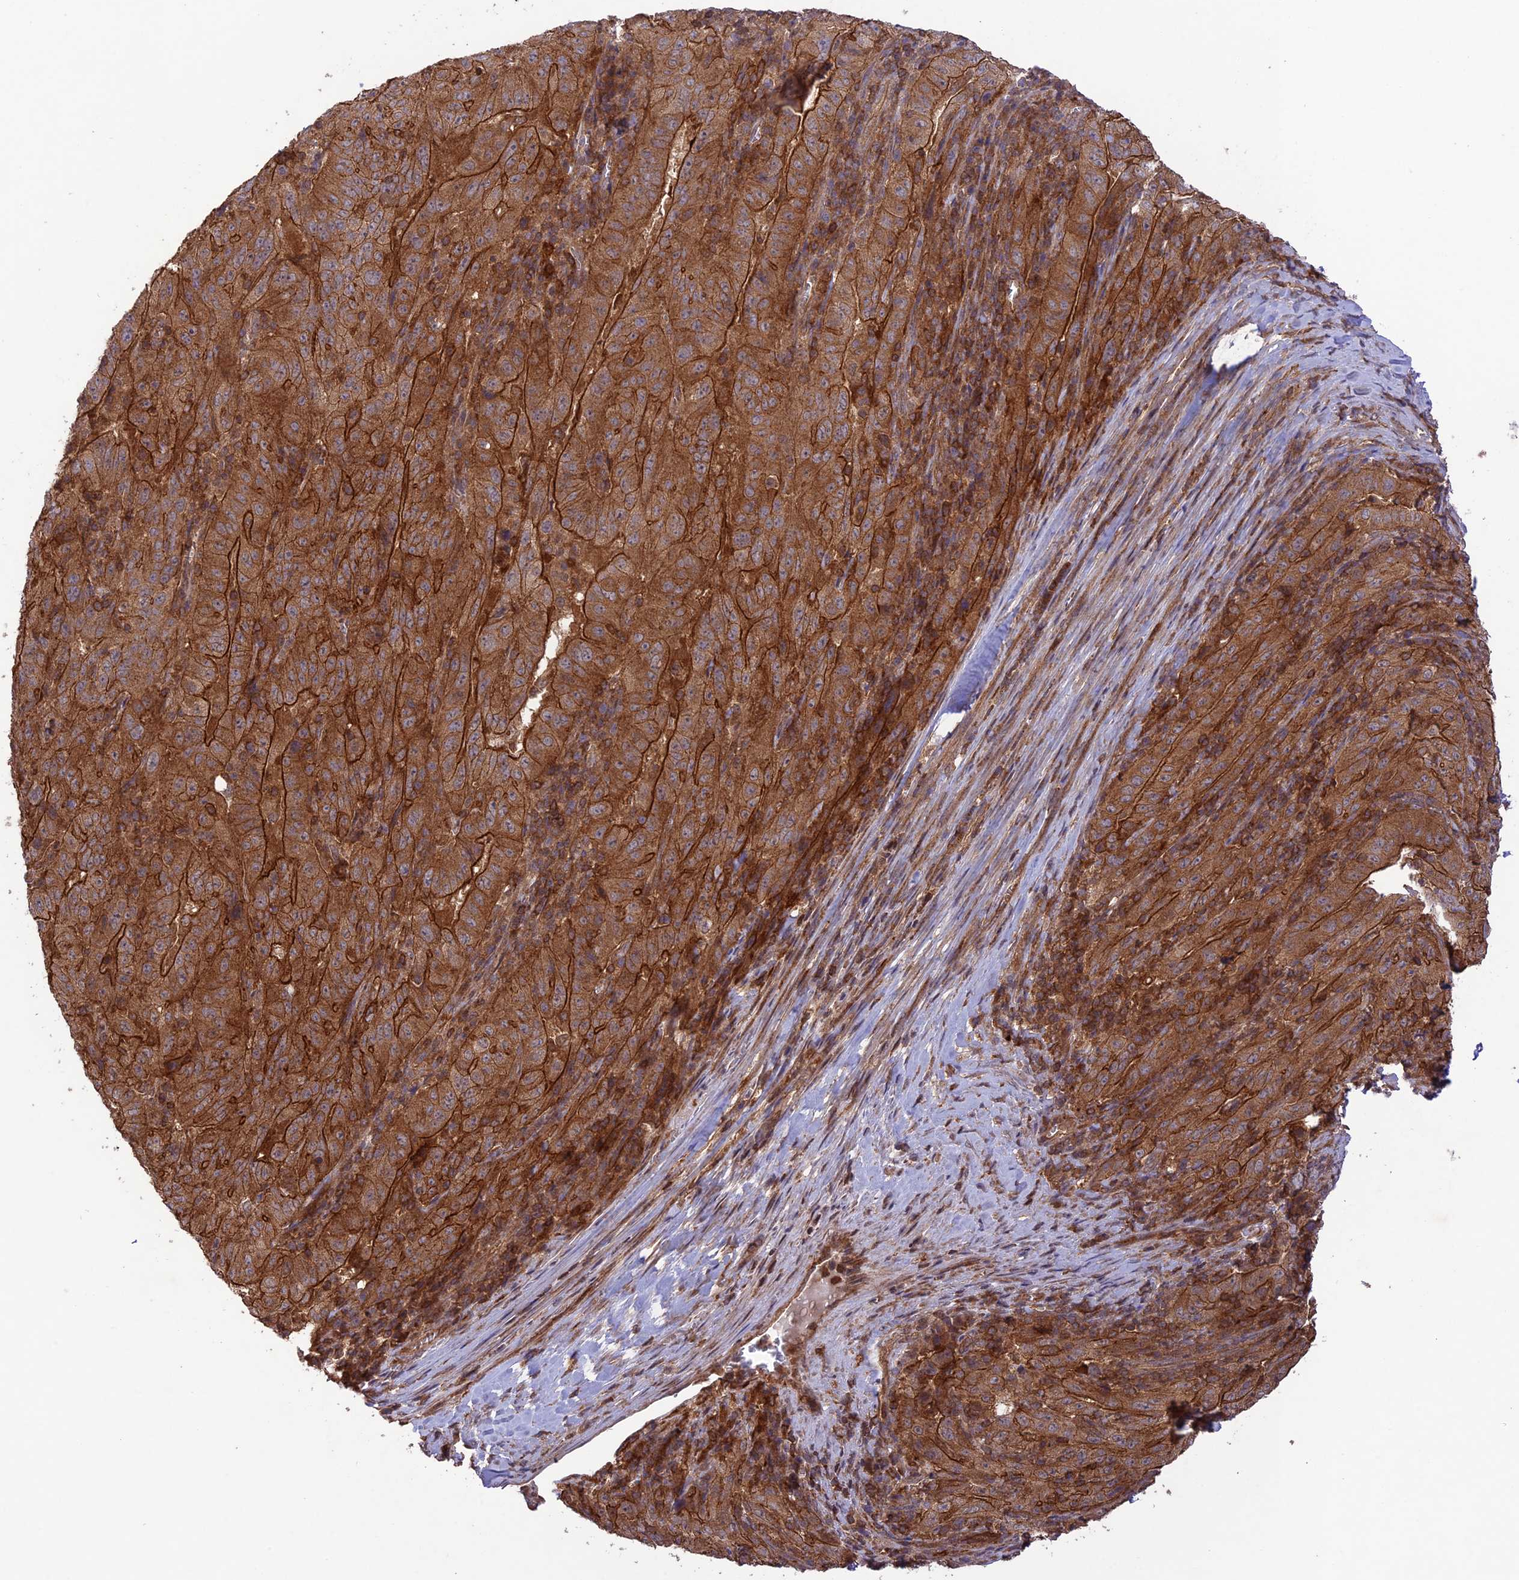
{"staining": {"intensity": "moderate", "quantity": ">75%", "location": "cytoplasmic/membranous"}, "tissue": "pancreatic cancer", "cell_type": "Tumor cells", "image_type": "cancer", "snomed": [{"axis": "morphology", "description": "Adenocarcinoma, NOS"}, {"axis": "topography", "description": "Pancreas"}], "caption": "IHC image of neoplastic tissue: adenocarcinoma (pancreatic) stained using immunohistochemistry demonstrates medium levels of moderate protein expression localized specifically in the cytoplasmic/membranous of tumor cells, appearing as a cytoplasmic/membranous brown color.", "gene": "FCHSD1", "patient": {"sex": "male", "age": 63}}